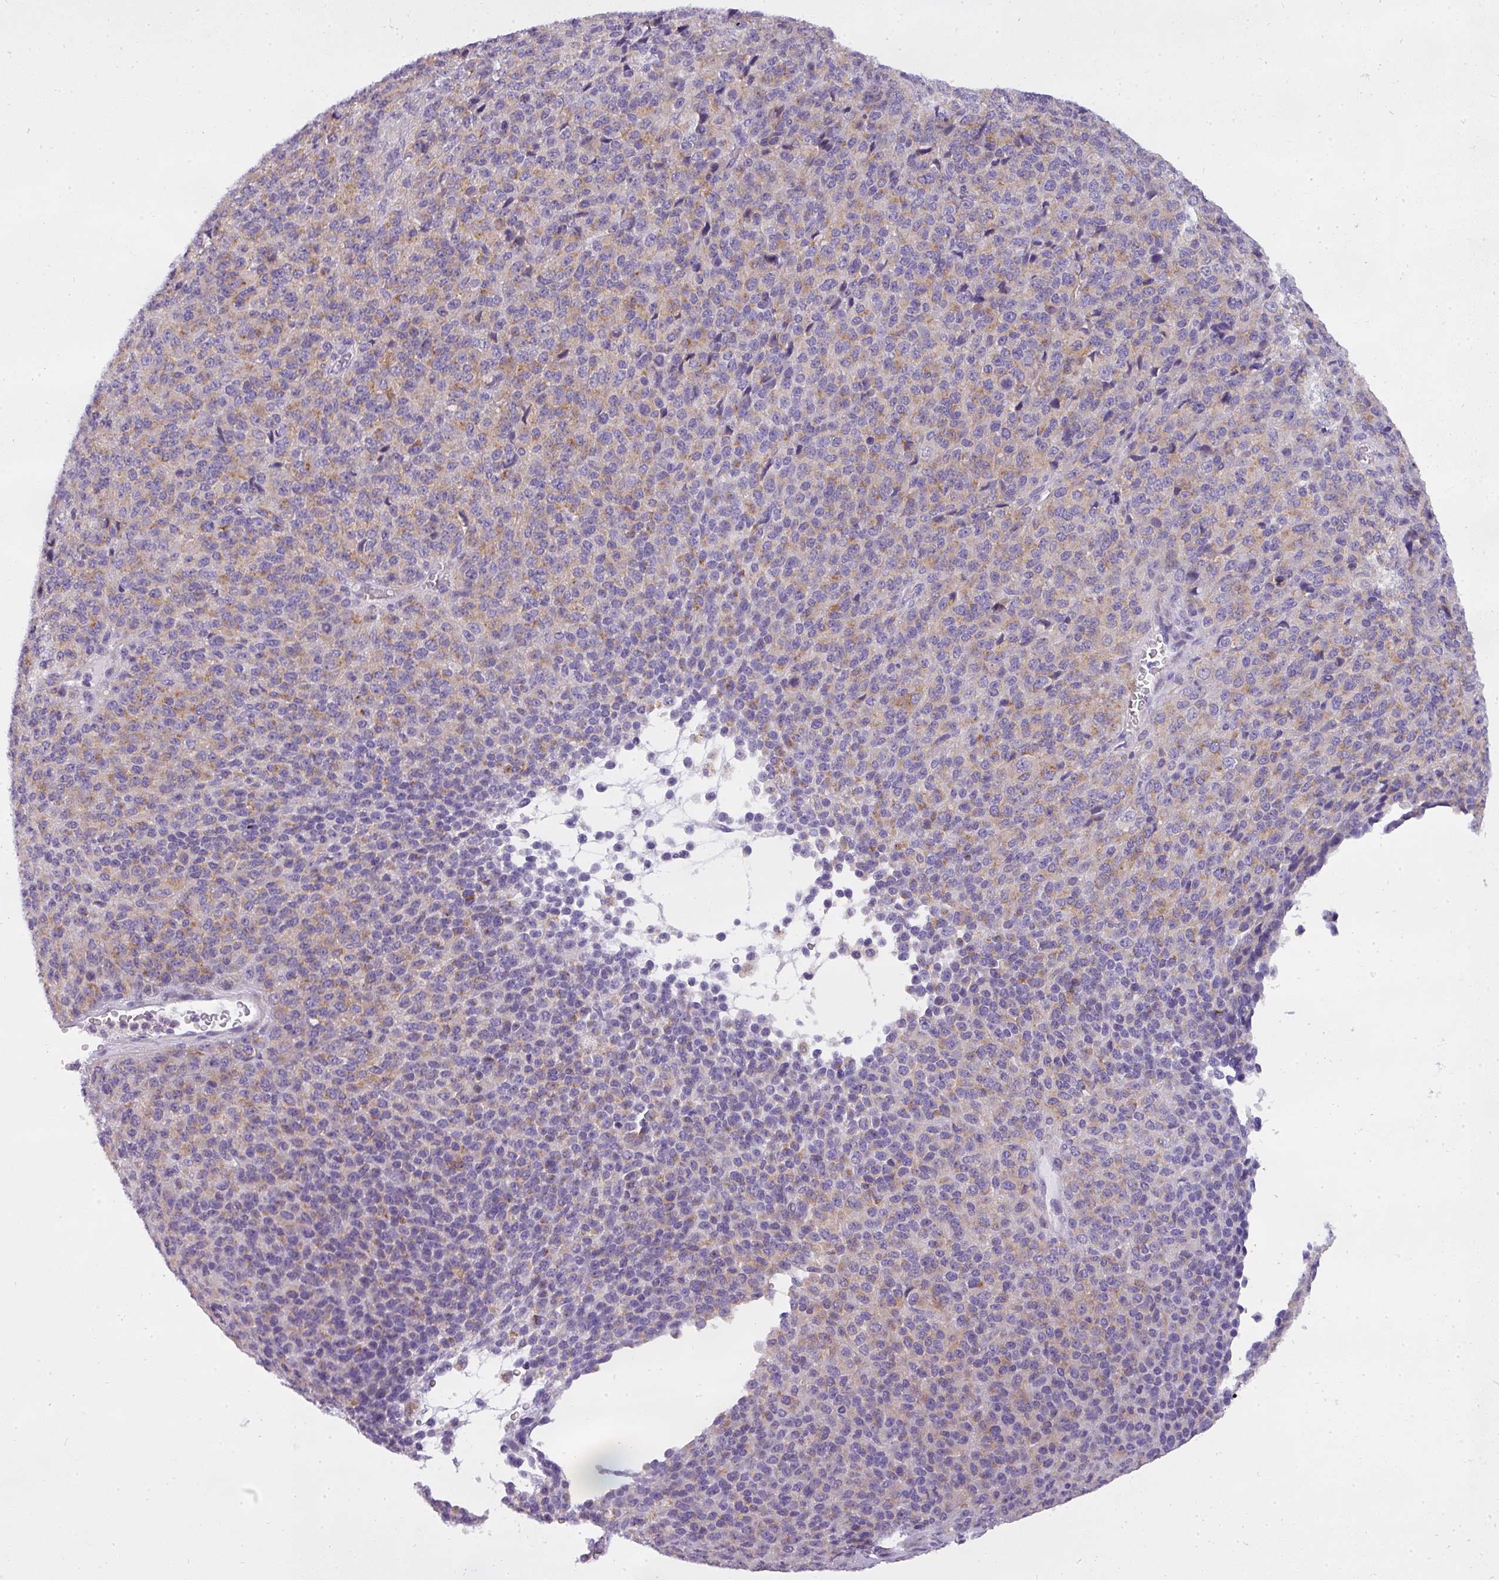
{"staining": {"intensity": "weak", "quantity": "25%-75%", "location": "cytoplasmic/membranous"}, "tissue": "melanoma", "cell_type": "Tumor cells", "image_type": "cancer", "snomed": [{"axis": "morphology", "description": "Malignant melanoma, Metastatic site"}, {"axis": "topography", "description": "Brain"}], "caption": "Immunohistochemistry (DAB) staining of human malignant melanoma (metastatic site) exhibits weak cytoplasmic/membranous protein positivity in about 25%-75% of tumor cells.", "gene": "ATP6V1D", "patient": {"sex": "female", "age": 56}}